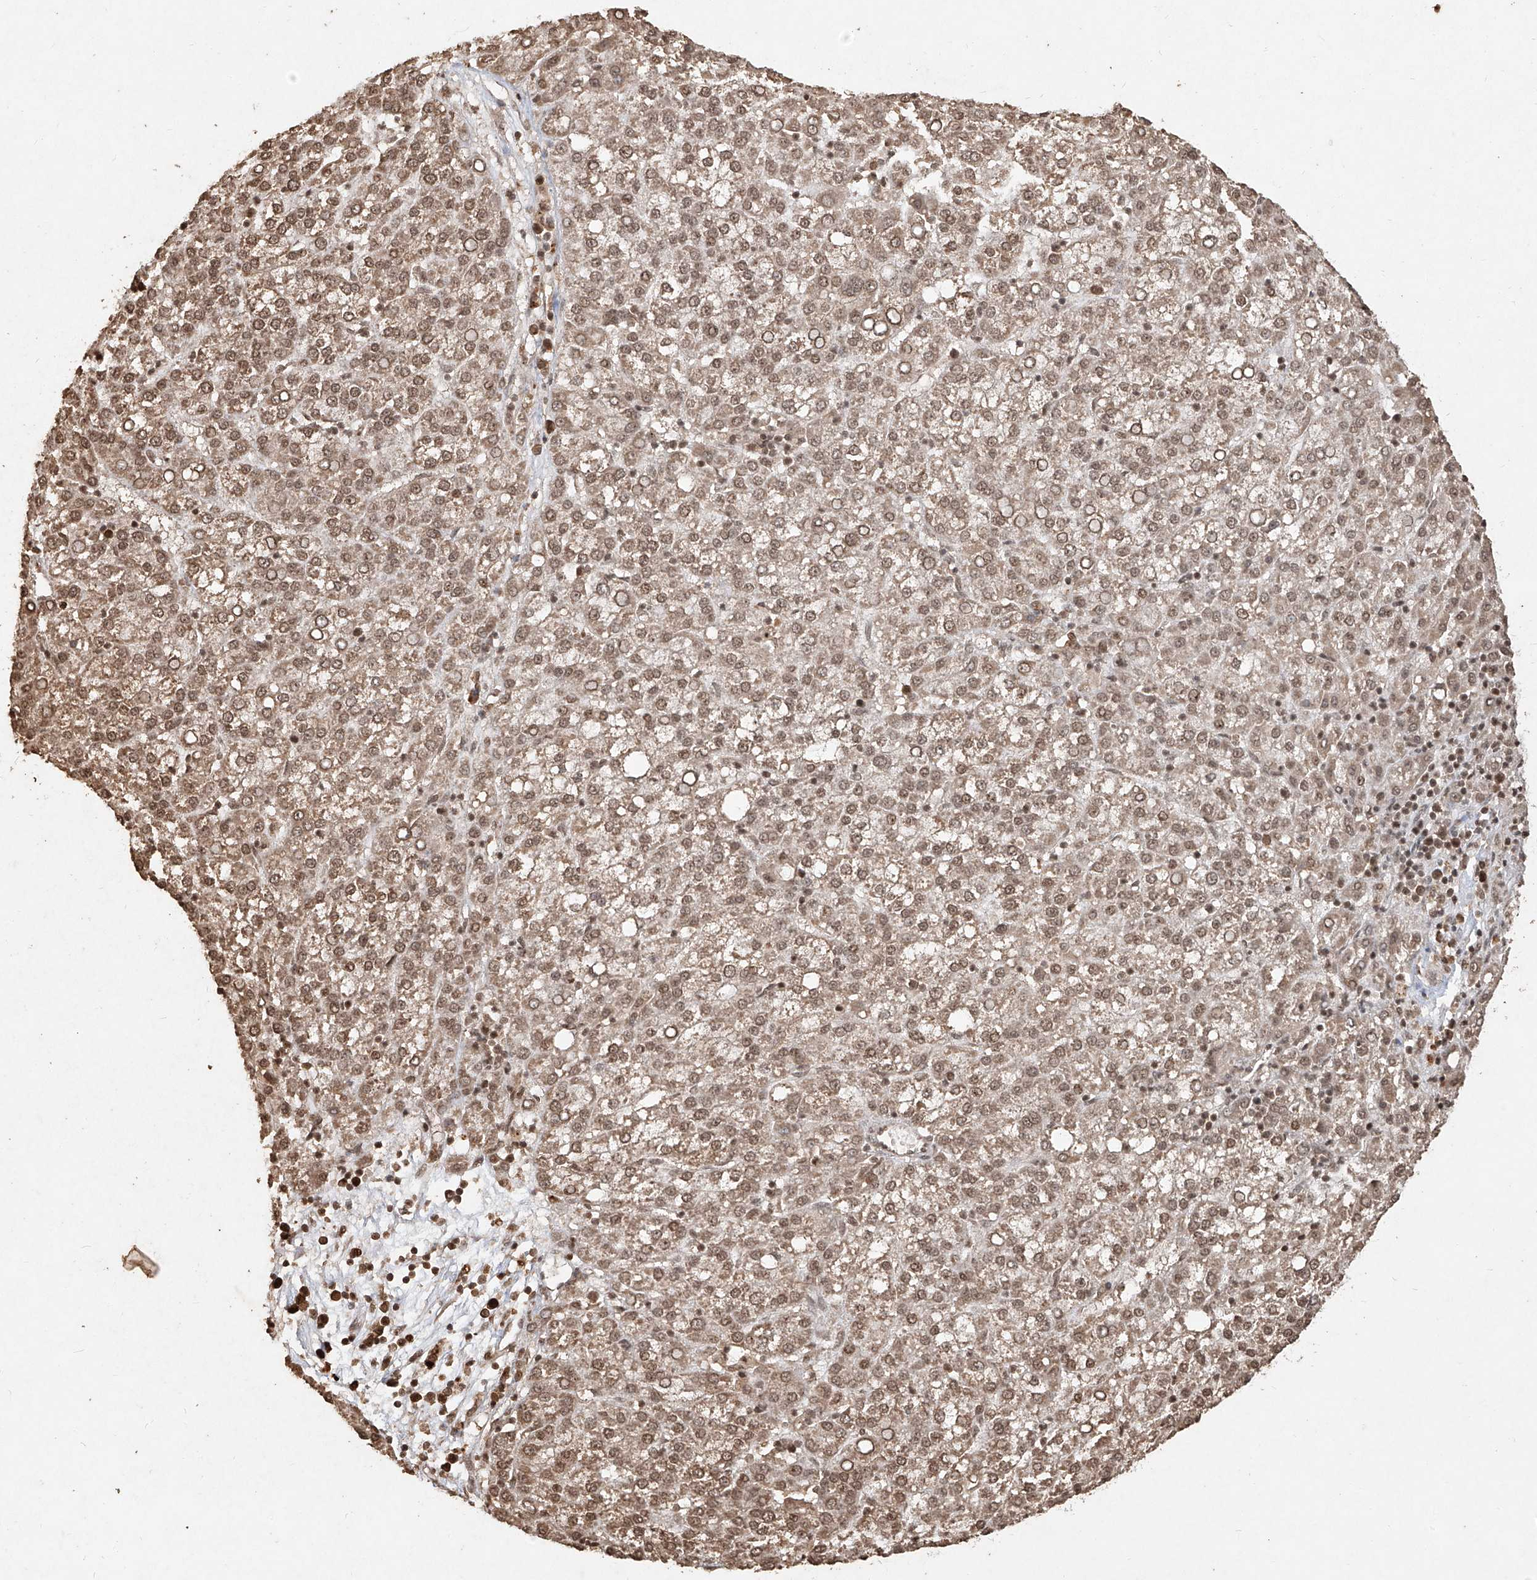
{"staining": {"intensity": "moderate", "quantity": ">75%", "location": "cytoplasmic/membranous,nuclear"}, "tissue": "liver cancer", "cell_type": "Tumor cells", "image_type": "cancer", "snomed": [{"axis": "morphology", "description": "Carcinoma, Hepatocellular, NOS"}, {"axis": "topography", "description": "Liver"}], "caption": "Human liver cancer stained for a protein (brown) shows moderate cytoplasmic/membranous and nuclear positive expression in approximately >75% of tumor cells.", "gene": "UBE2K", "patient": {"sex": "female", "age": 58}}